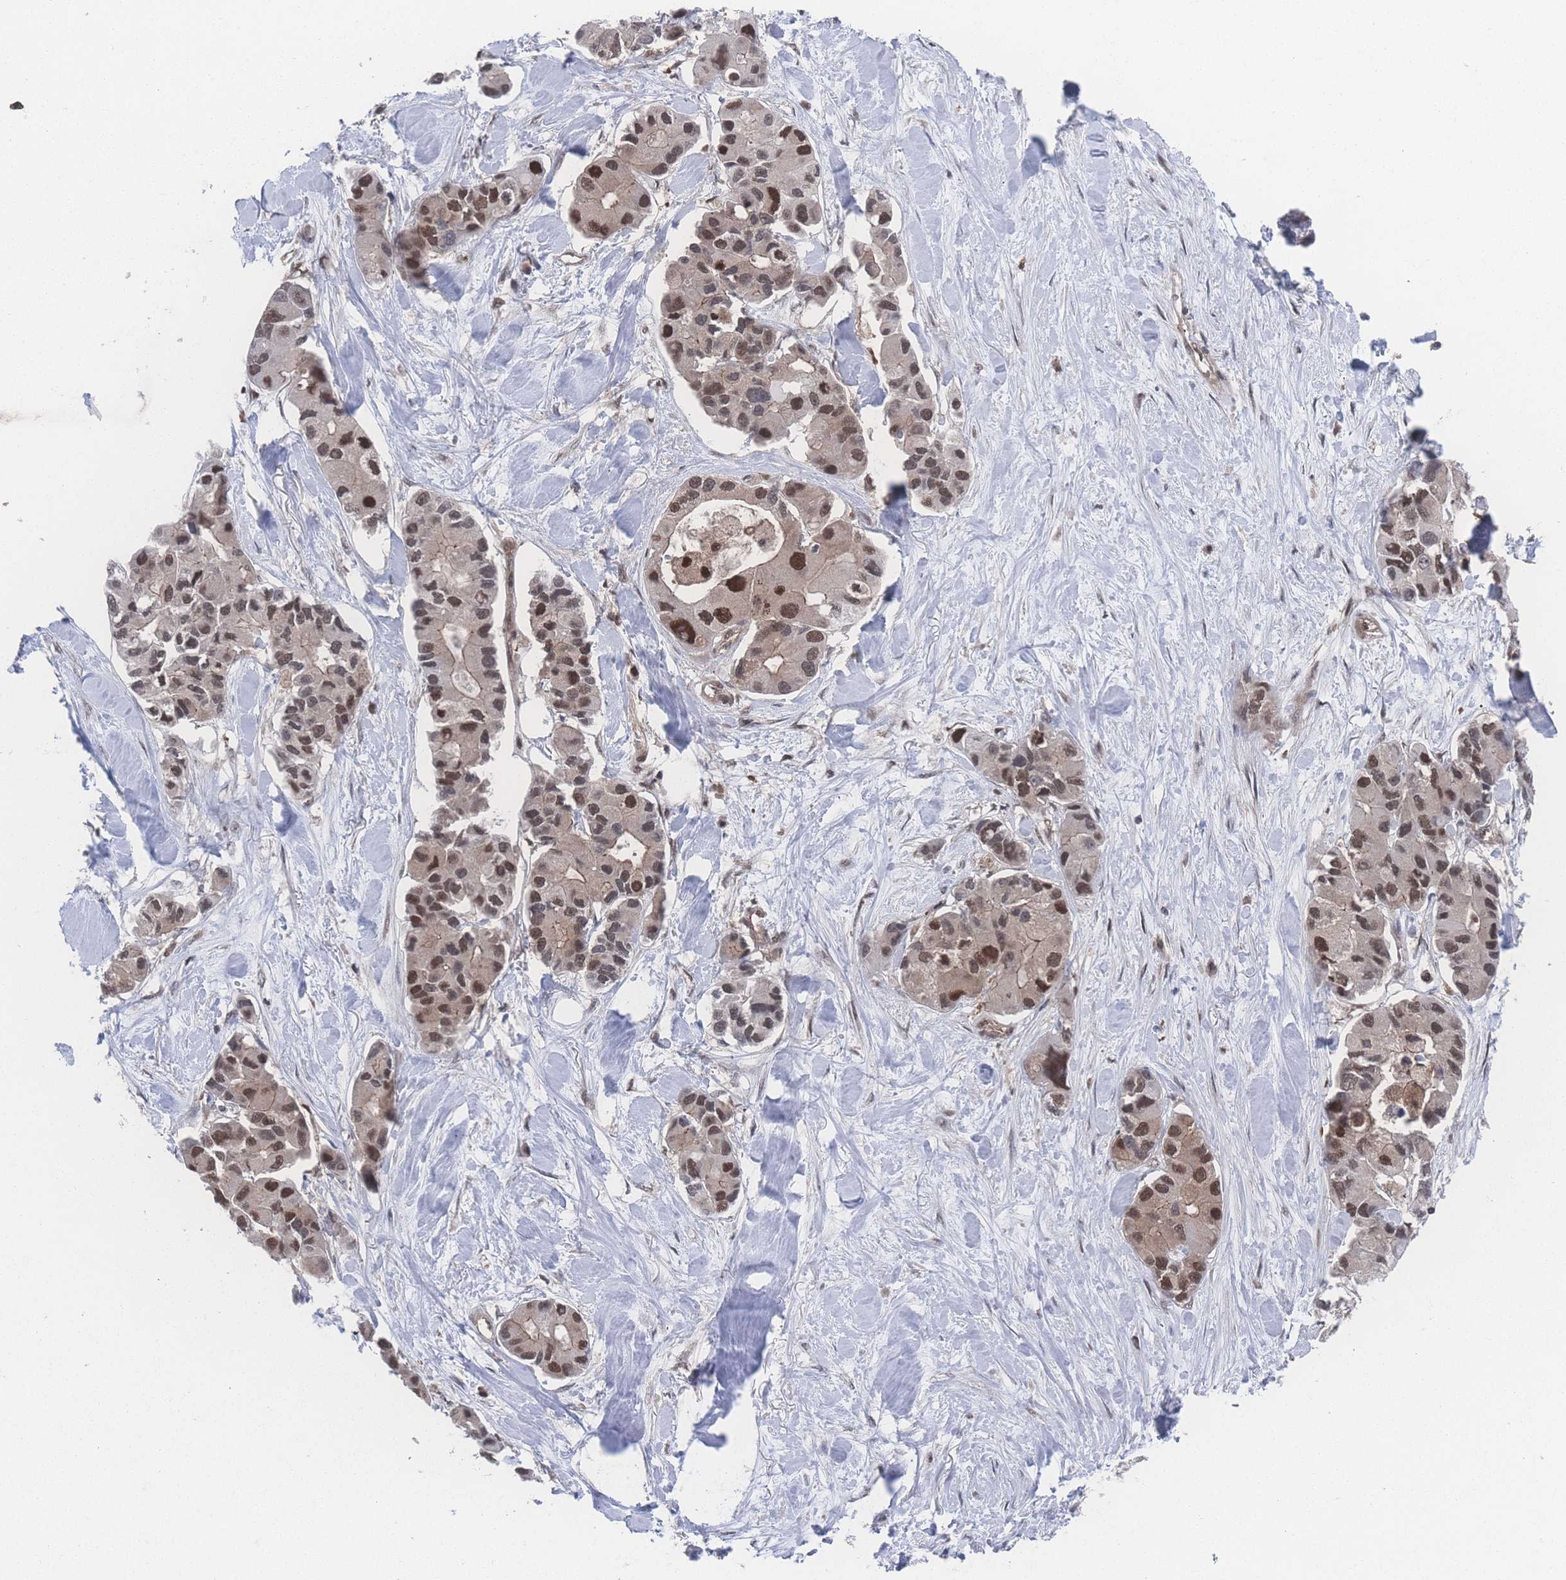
{"staining": {"intensity": "strong", "quantity": "25%-75%", "location": "nuclear"}, "tissue": "lung cancer", "cell_type": "Tumor cells", "image_type": "cancer", "snomed": [{"axis": "morphology", "description": "Adenocarcinoma, NOS"}, {"axis": "topography", "description": "Lung"}], "caption": "Brown immunohistochemical staining in human lung cancer (adenocarcinoma) displays strong nuclear expression in about 25%-75% of tumor cells.", "gene": "PSMA1", "patient": {"sex": "female", "age": 54}}